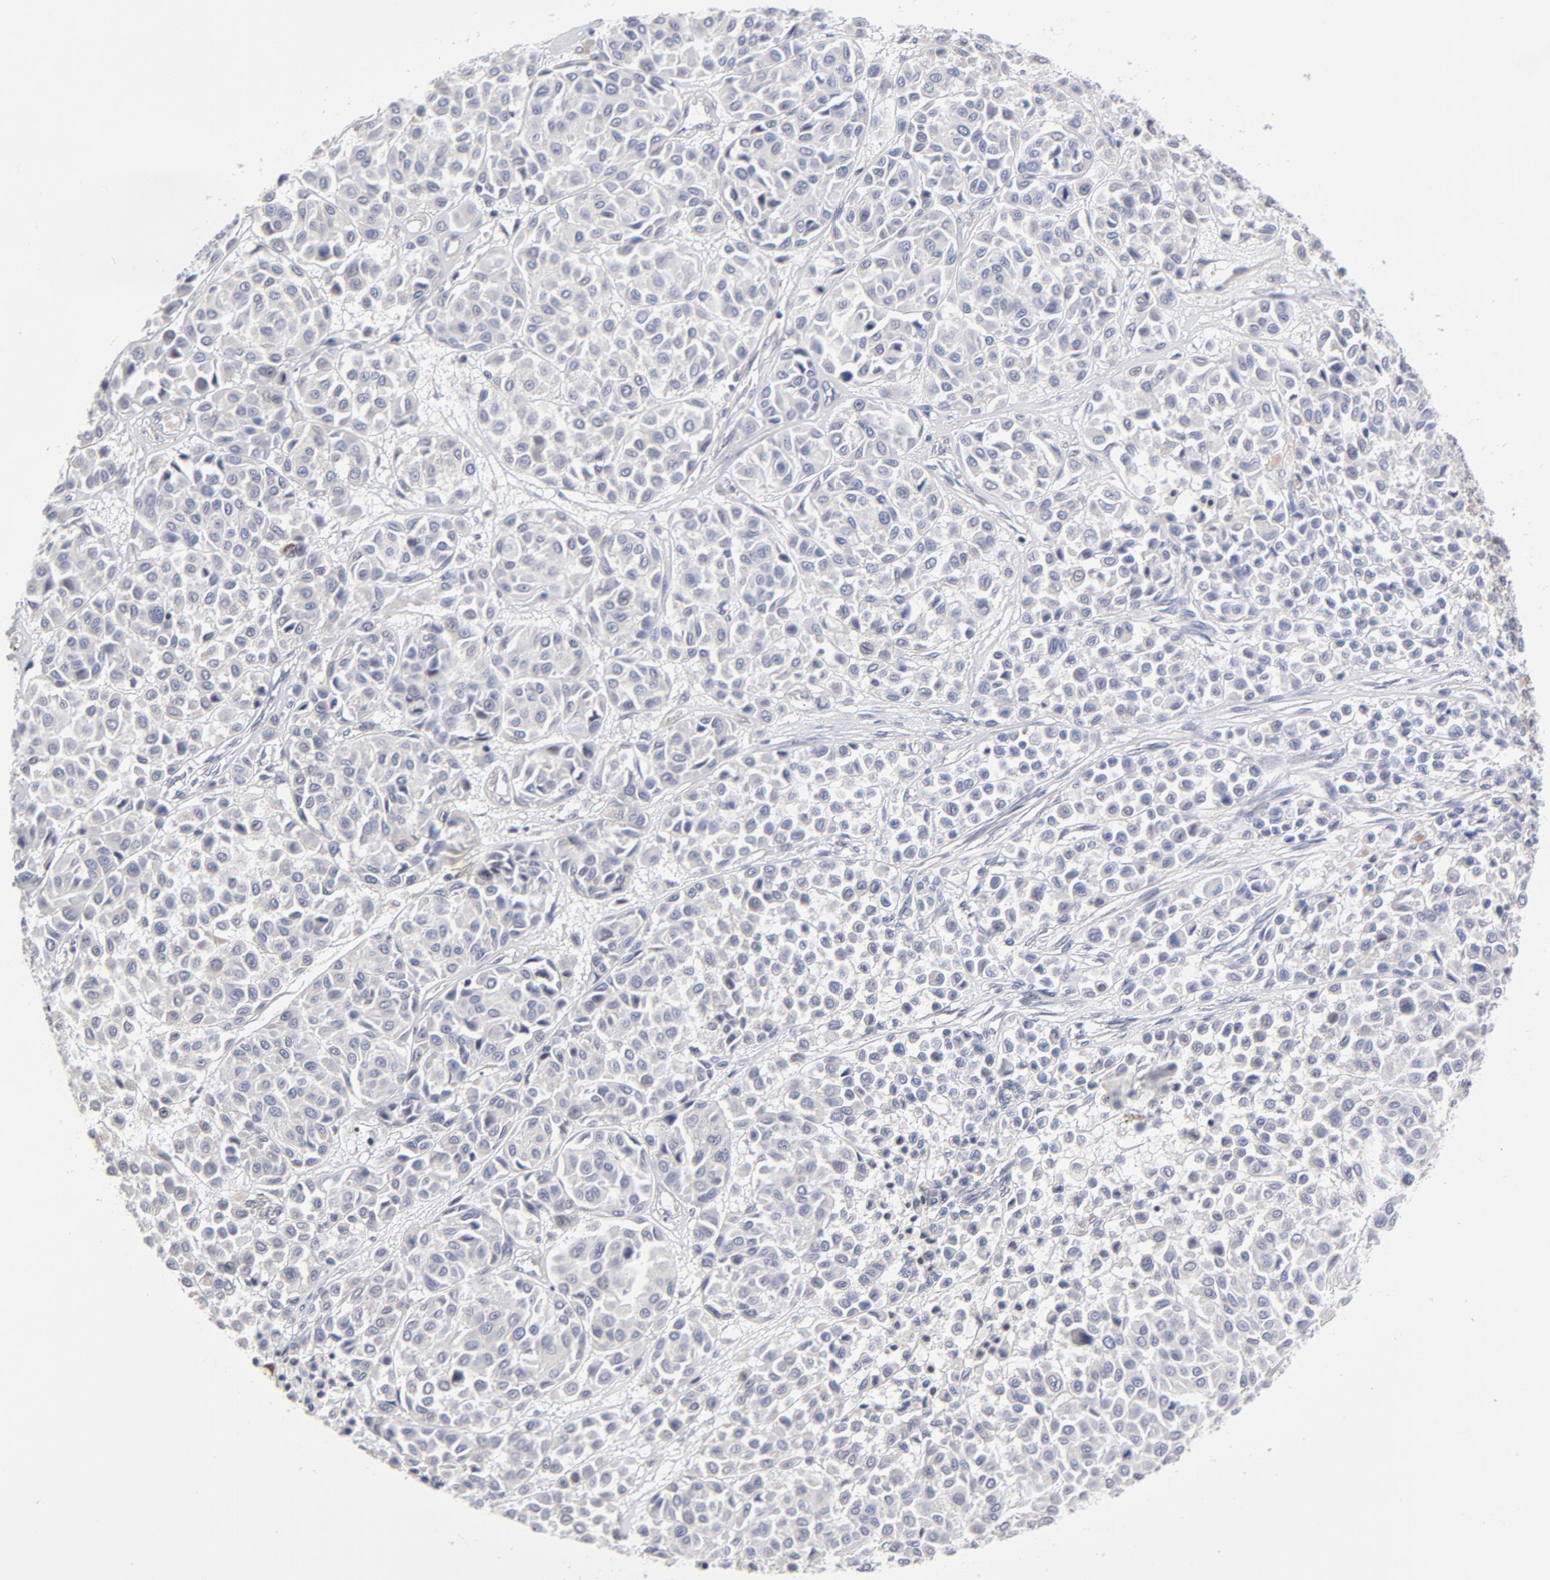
{"staining": {"intensity": "moderate", "quantity": "<25%", "location": "nuclear"}, "tissue": "melanoma", "cell_type": "Tumor cells", "image_type": "cancer", "snomed": [{"axis": "morphology", "description": "Malignant melanoma, Metastatic site"}, {"axis": "topography", "description": "Soft tissue"}], "caption": "Immunohistochemistry (DAB (3,3'-diaminobenzidine)) staining of melanoma displays moderate nuclear protein staining in about <25% of tumor cells.", "gene": "CTCF", "patient": {"sex": "male", "age": 41}}